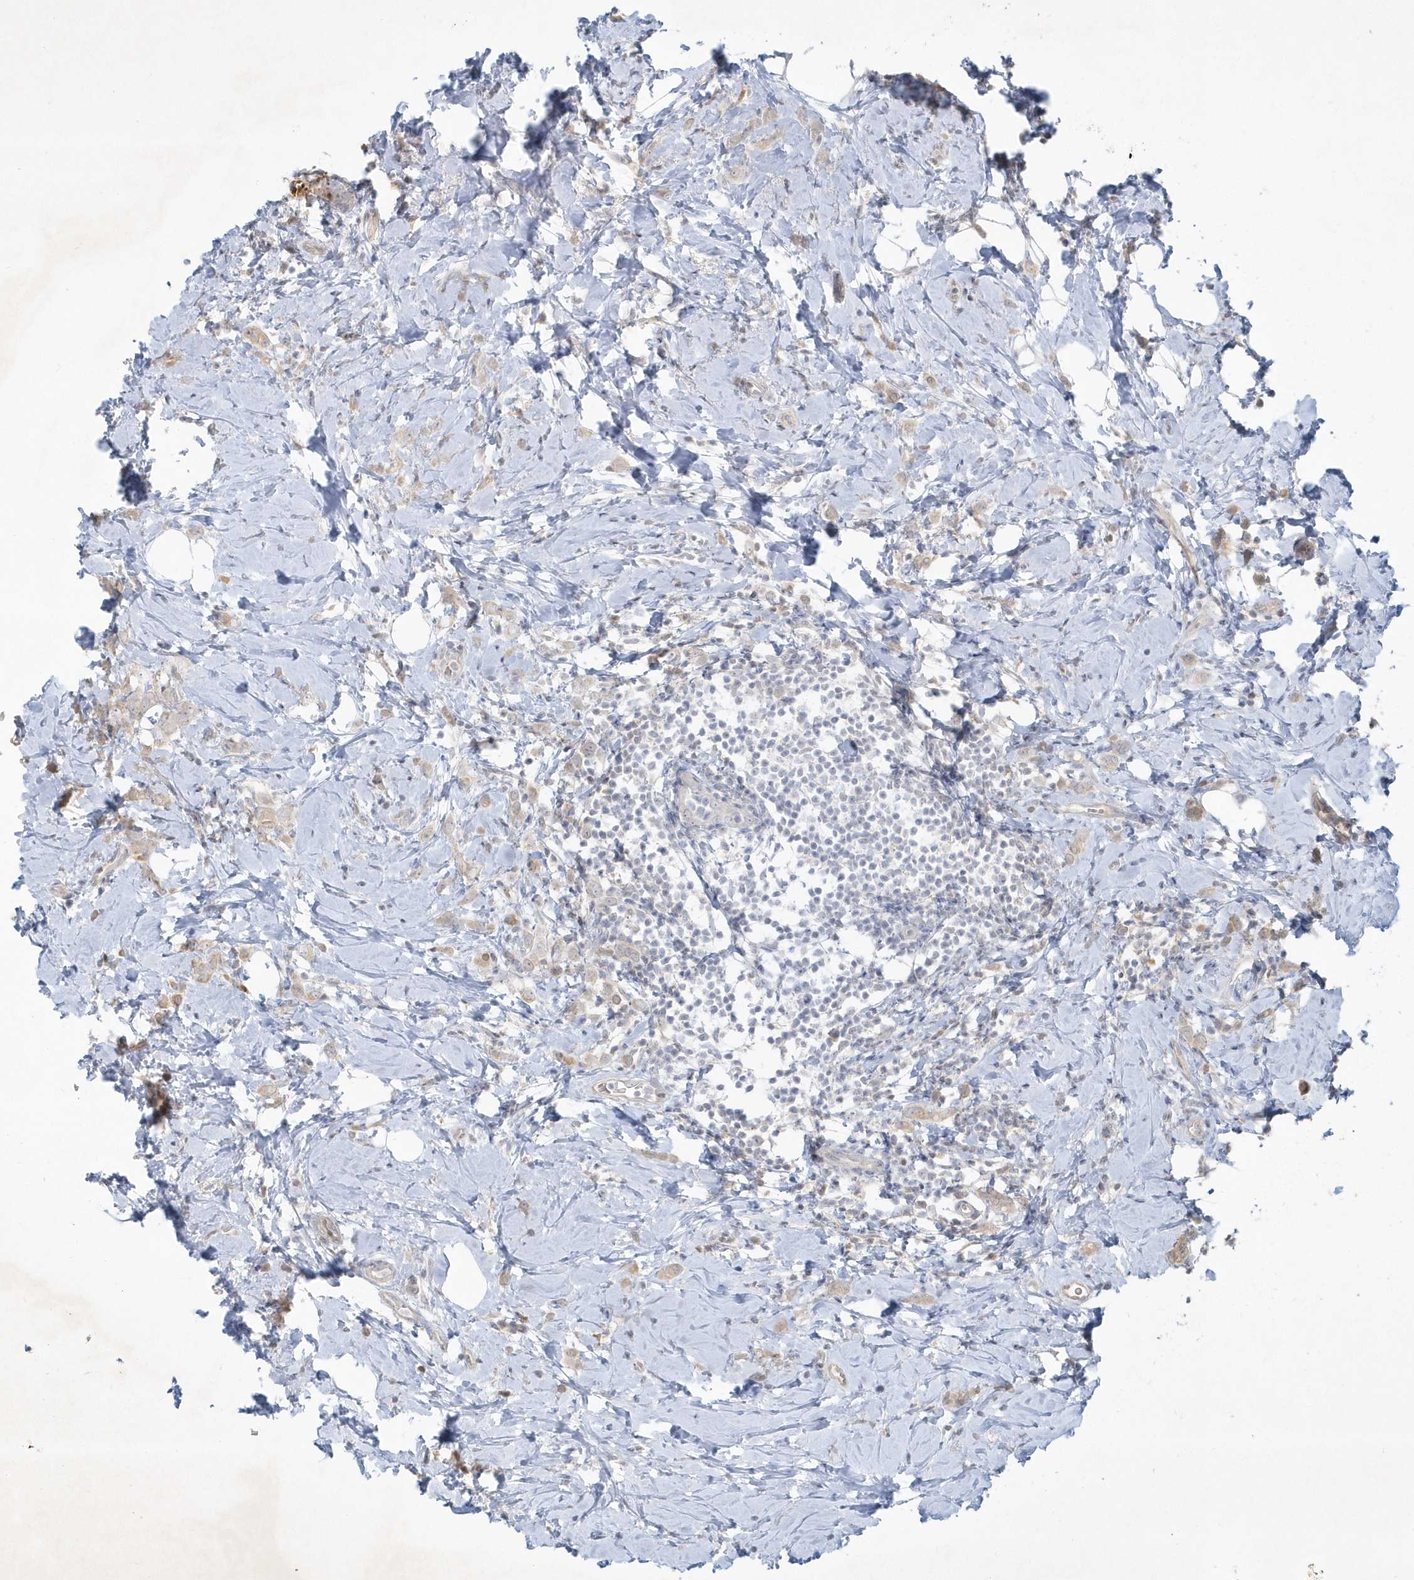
{"staining": {"intensity": "negative", "quantity": "none", "location": "none"}, "tissue": "breast cancer", "cell_type": "Tumor cells", "image_type": "cancer", "snomed": [{"axis": "morphology", "description": "Lobular carcinoma"}, {"axis": "topography", "description": "Breast"}], "caption": "Immunohistochemistry histopathology image of neoplastic tissue: human breast lobular carcinoma stained with DAB (3,3'-diaminobenzidine) reveals no significant protein expression in tumor cells.", "gene": "BOD1", "patient": {"sex": "female", "age": 47}}